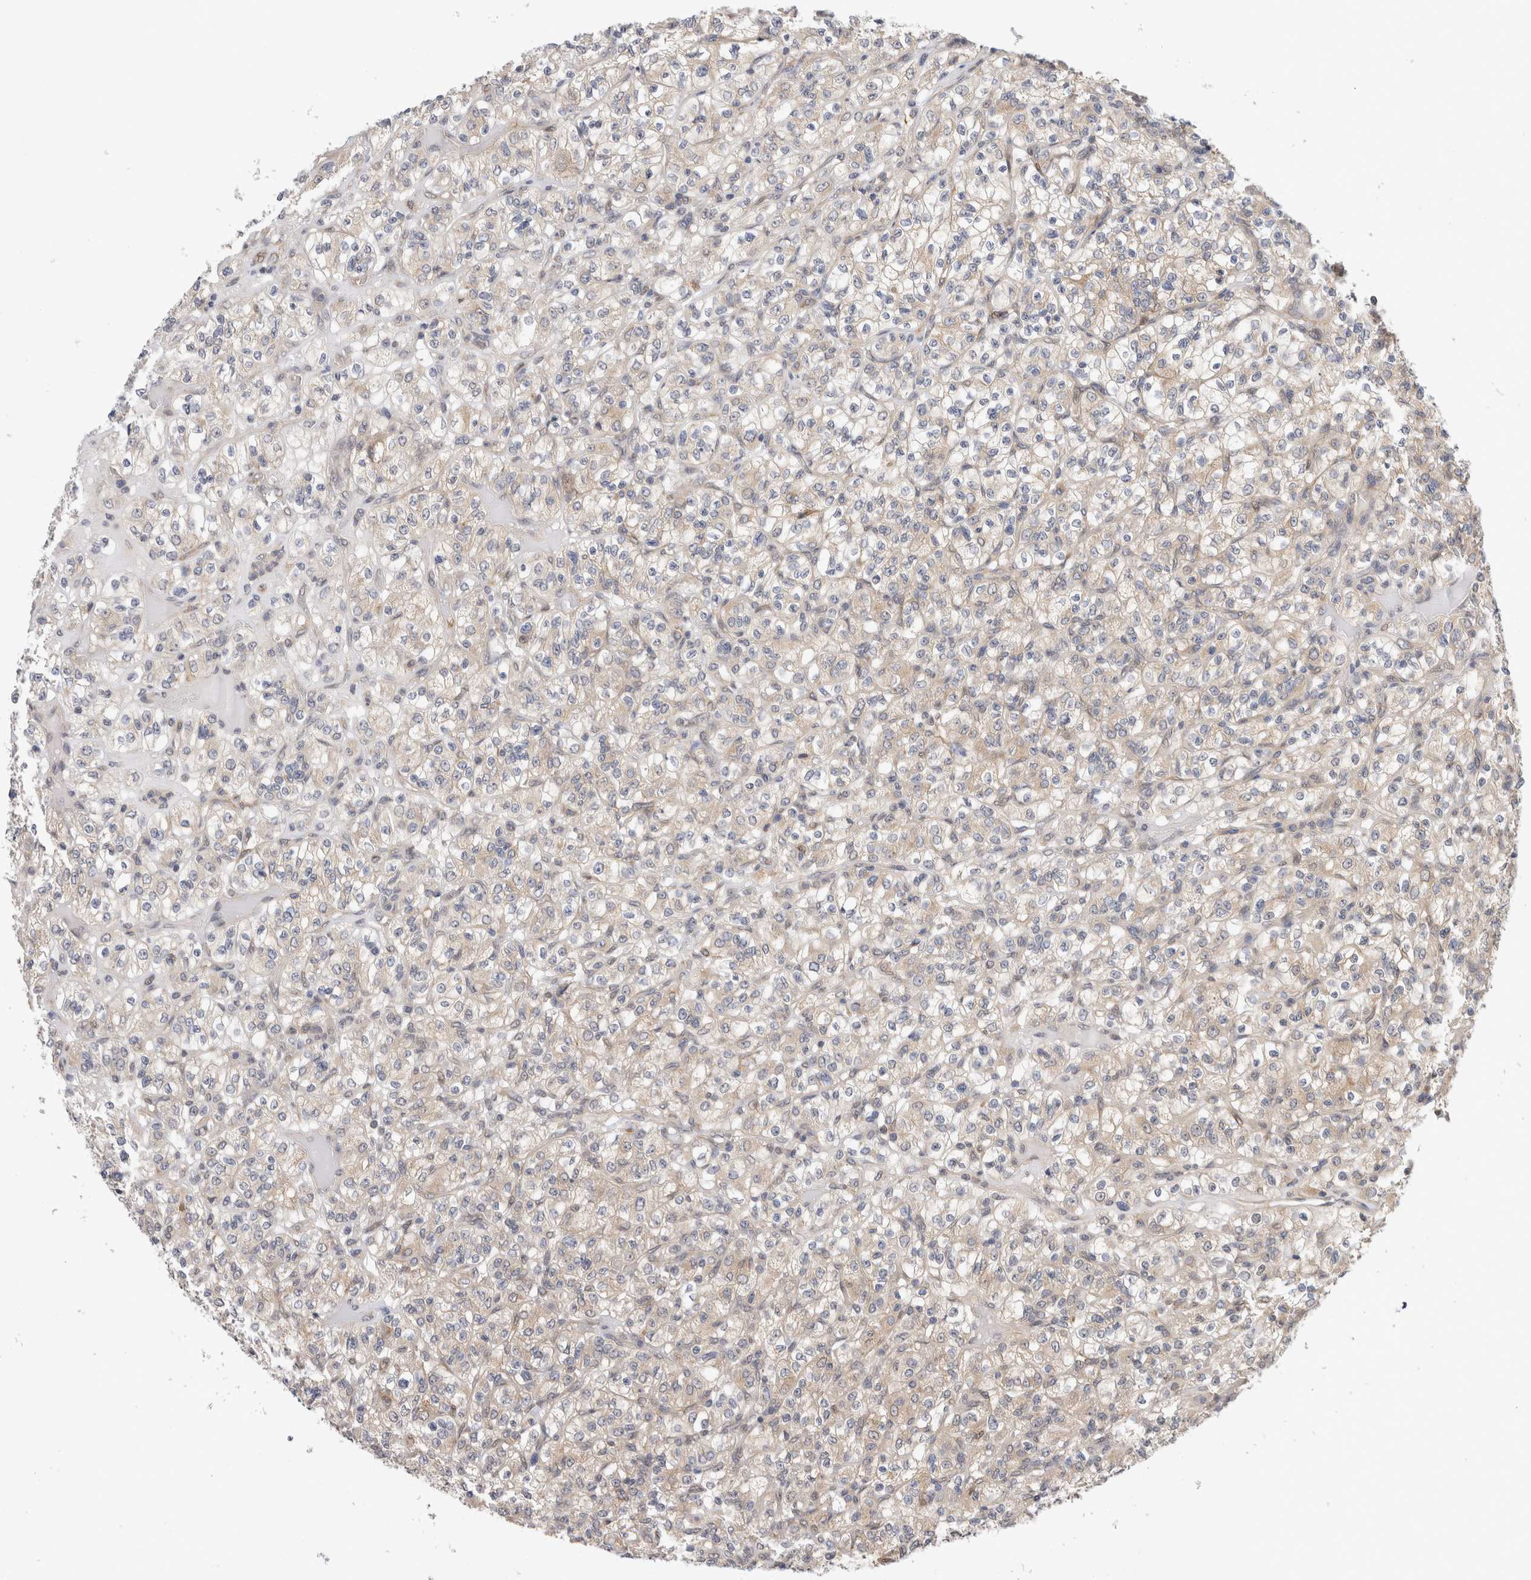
{"staining": {"intensity": "negative", "quantity": "none", "location": "none"}, "tissue": "renal cancer", "cell_type": "Tumor cells", "image_type": "cancer", "snomed": [{"axis": "morphology", "description": "Normal tissue, NOS"}, {"axis": "morphology", "description": "Adenocarcinoma, NOS"}, {"axis": "topography", "description": "Kidney"}], "caption": "Micrograph shows no significant protein positivity in tumor cells of renal cancer (adenocarcinoma).", "gene": "SGK1", "patient": {"sex": "female", "age": 72}}